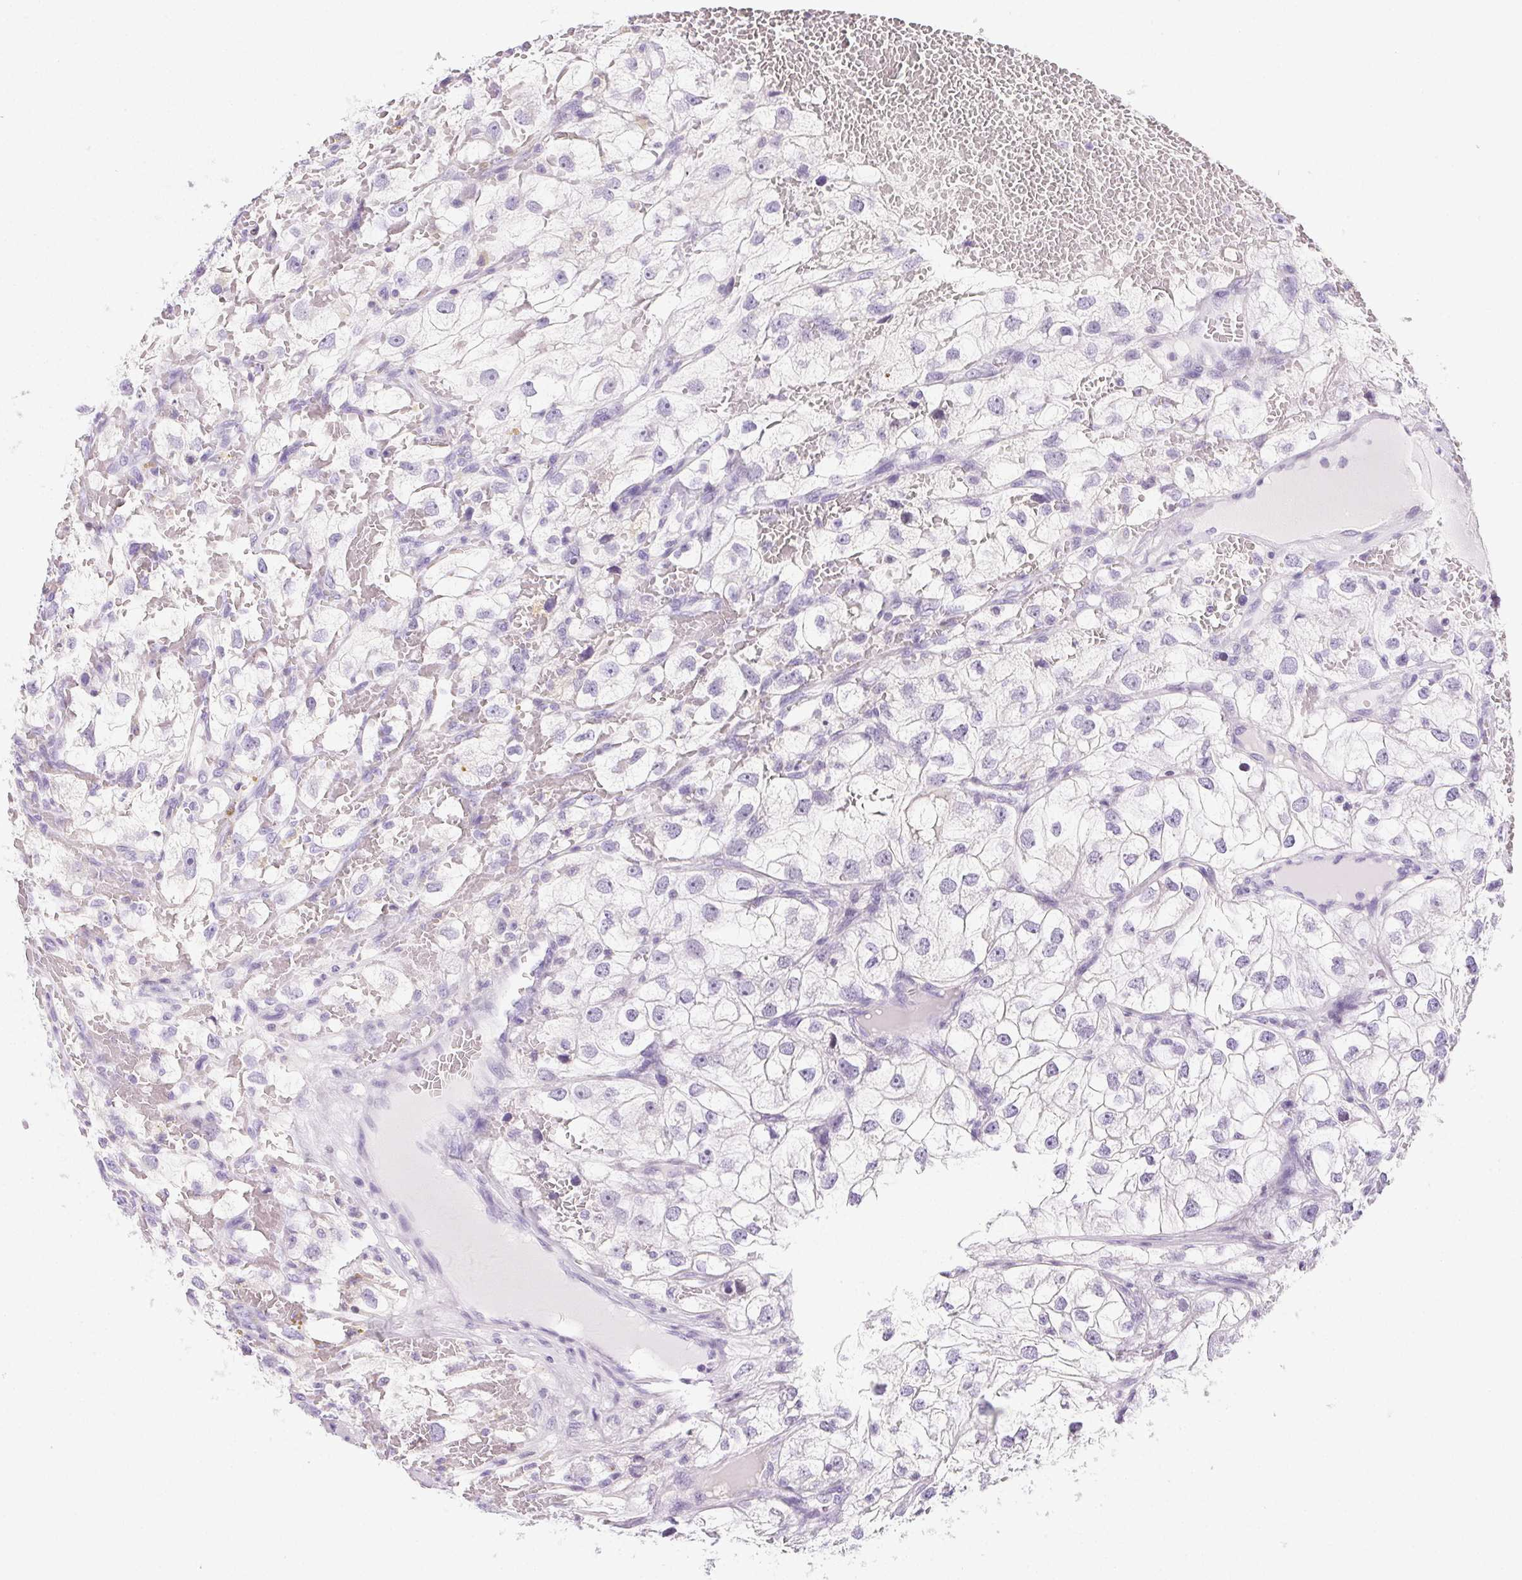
{"staining": {"intensity": "negative", "quantity": "none", "location": "none"}, "tissue": "renal cancer", "cell_type": "Tumor cells", "image_type": "cancer", "snomed": [{"axis": "morphology", "description": "Adenocarcinoma, NOS"}, {"axis": "topography", "description": "Kidney"}], "caption": "This is an immunohistochemistry photomicrograph of human renal cancer (adenocarcinoma). There is no expression in tumor cells.", "gene": "BEND2", "patient": {"sex": "male", "age": 59}}